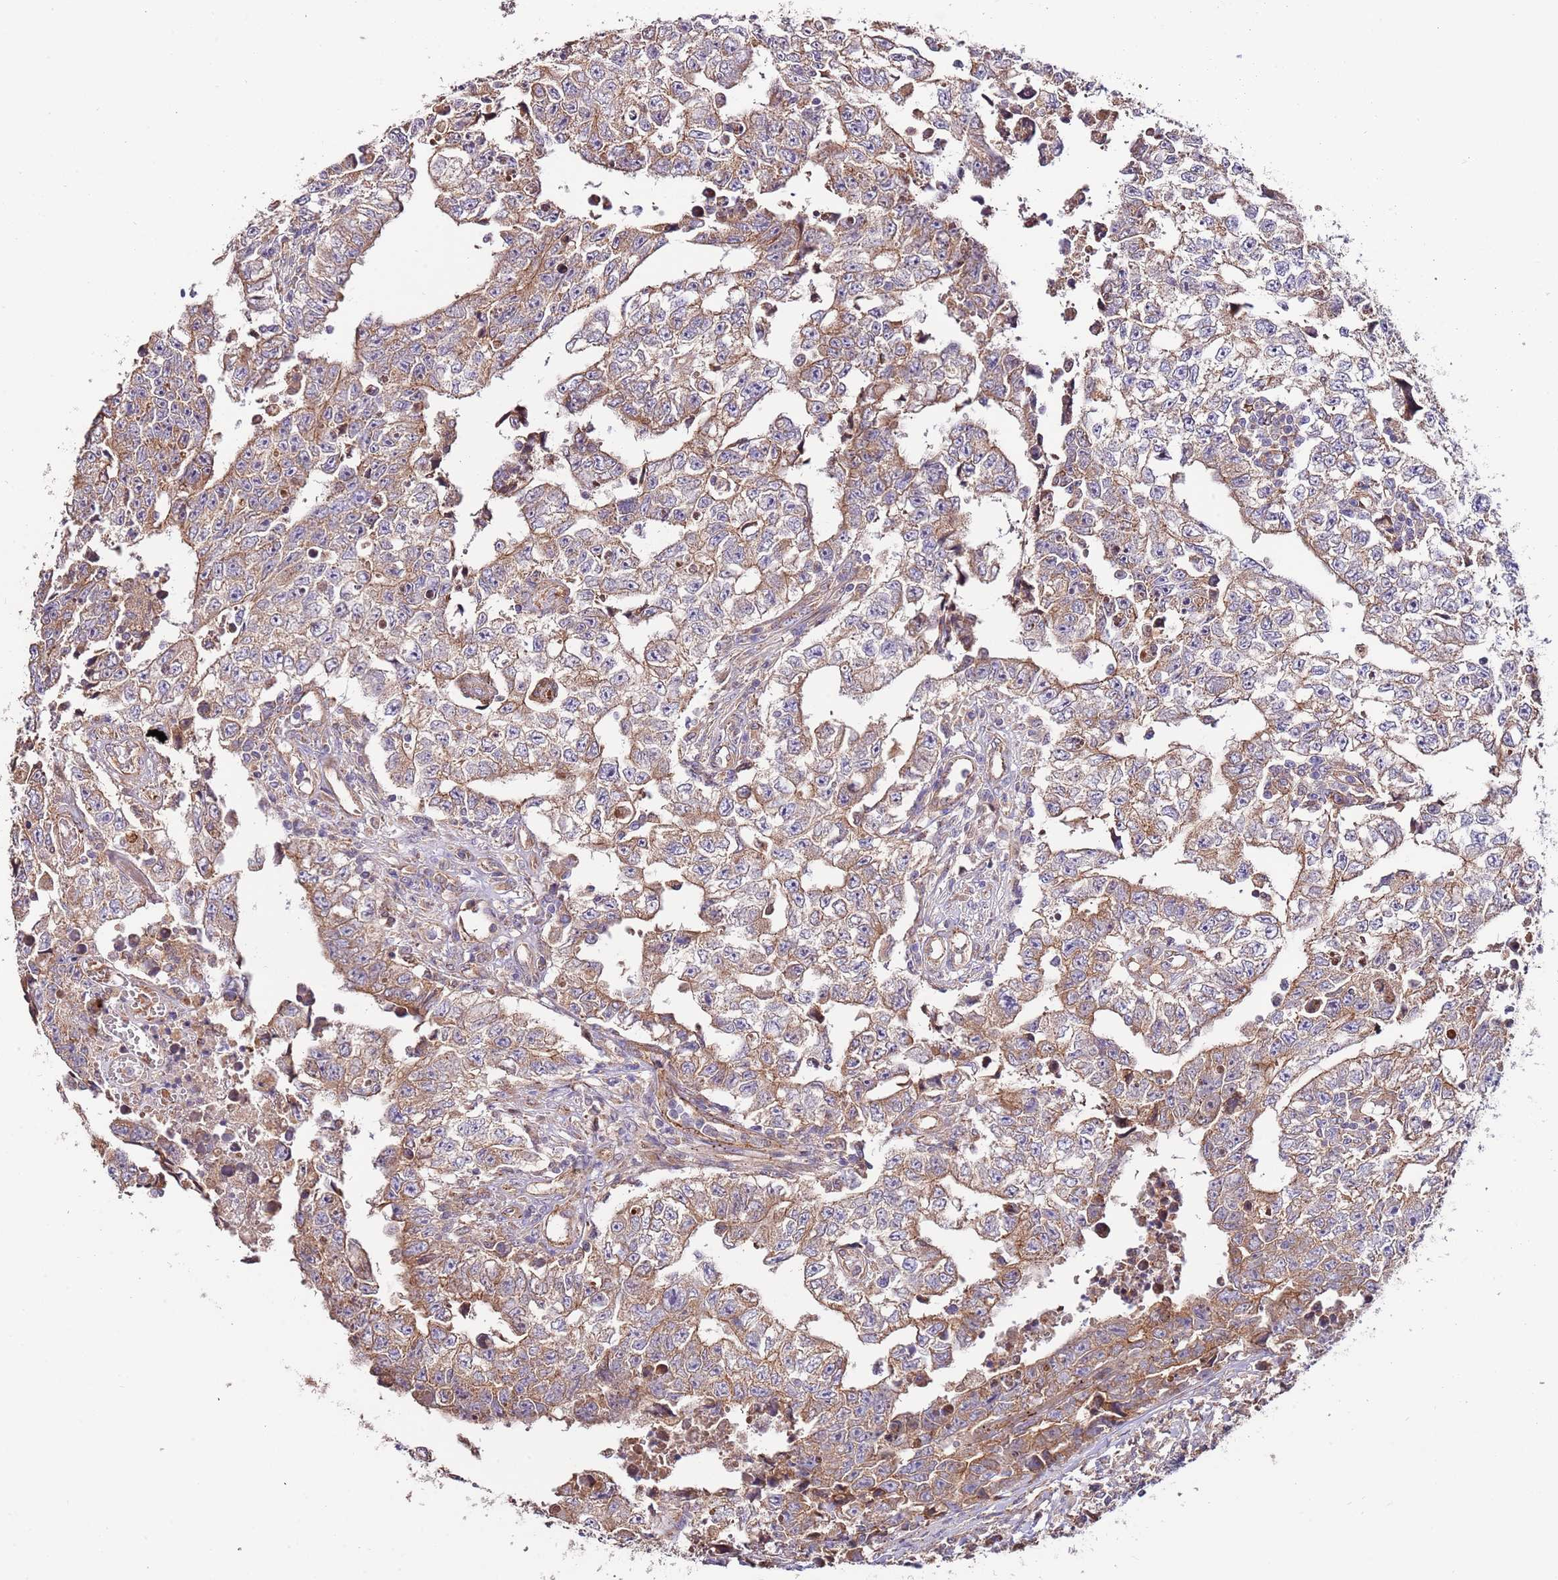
{"staining": {"intensity": "moderate", "quantity": "25%-75%", "location": "cytoplasmic/membranous"}, "tissue": "testis cancer", "cell_type": "Tumor cells", "image_type": "cancer", "snomed": [{"axis": "morphology", "description": "Carcinoma, Embryonal, NOS"}, {"axis": "topography", "description": "Testis"}], "caption": "An image showing moderate cytoplasmic/membranous staining in approximately 25%-75% of tumor cells in testis embryonal carcinoma, as visualized by brown immunohistochemical staining.", "gene": "DOCK6", "patient": {"sex": "male", "age": 25}}